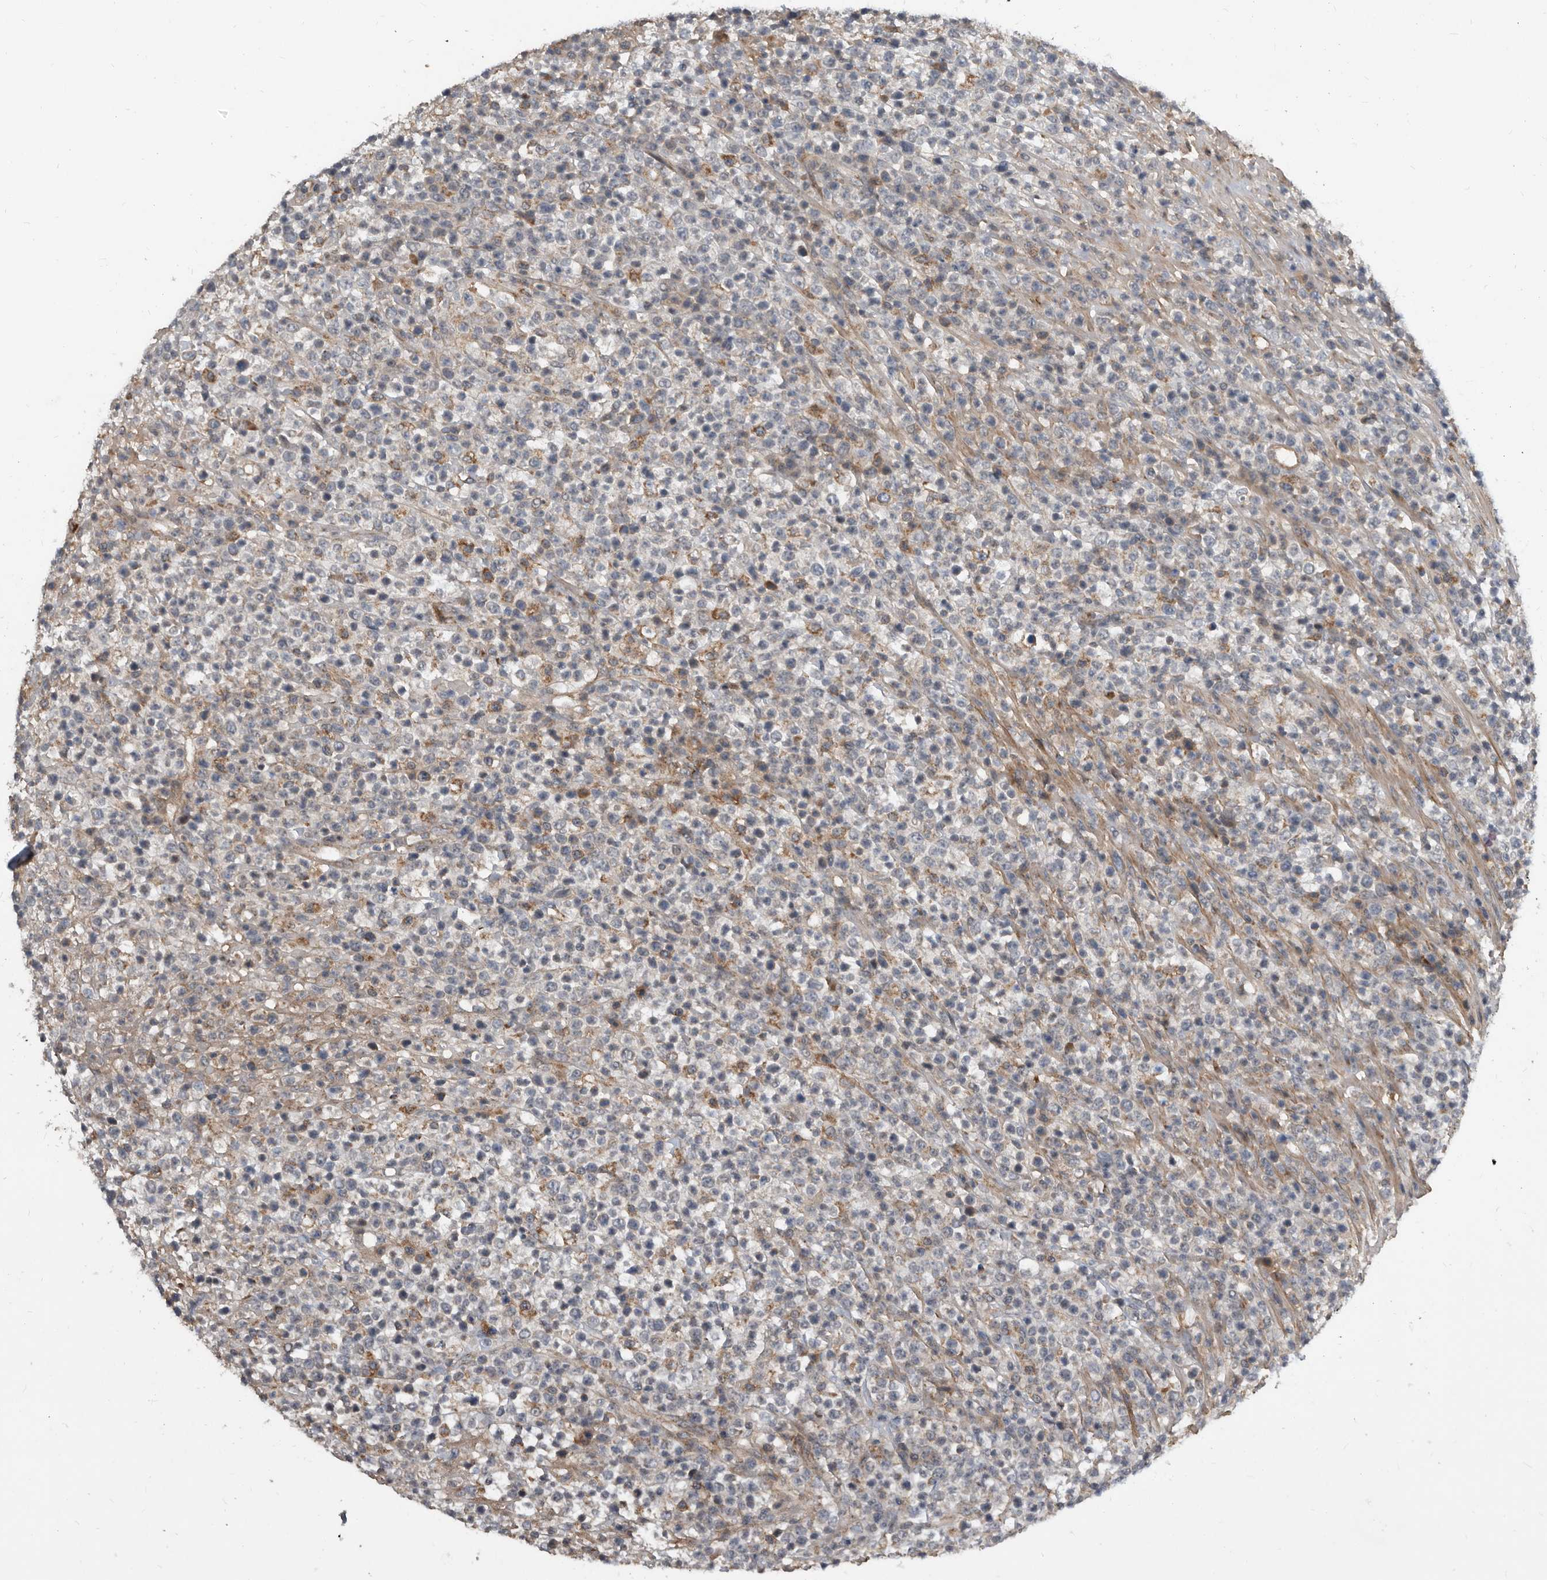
{"staining": {"intensity": "negative", "quantity": "none", "location": "none"}, "tissue": "lymphoma", "cell_type": "Tumor cells", "image_type": "cancer", "snomed": [{"axis": "morphology", "description": "Malignant lymphoma, non-Hodgkin's type, High grade"}, {"axis": "topography", "description": "Colon"}], "caption": "This is a image of IHC staining of high-grade malignant lymphoma, non-Hodgkin's type, which shows no positivity in tumor cells. Nuclei are stained in blue.", "gene": "PI15", "patient": {"sex": "female", "age": 53}}